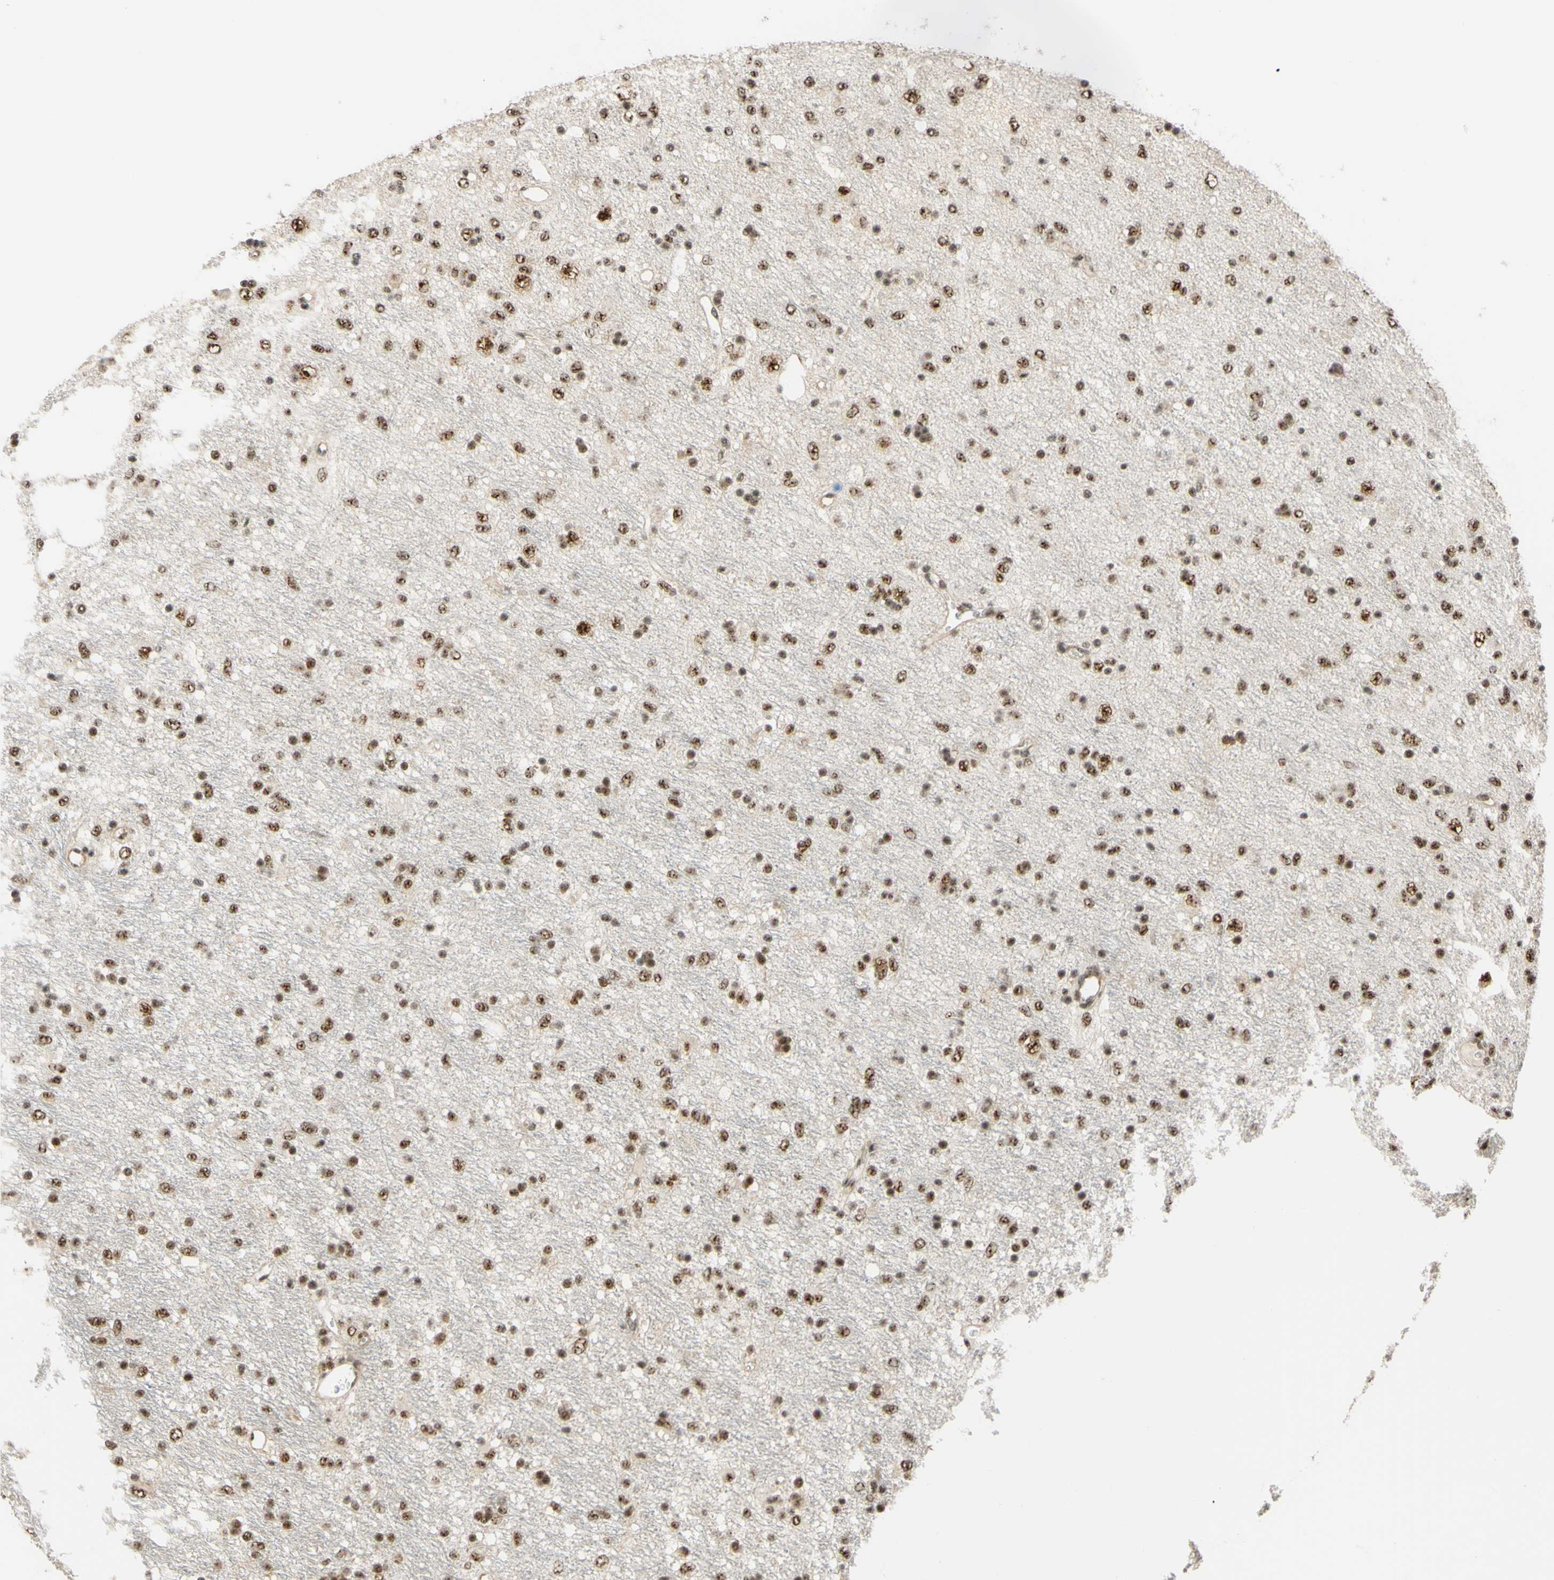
{"staining": {"intensity": "moderate", "quantity": ">75%", "location": "nuclear"}, "tissue": "glioma", "cell_type": "Tumor cells", "image_type": "cancer", "snomed": [{"axis": "morphology", "description": "Glioma, malignant, Low grade"}, {"axis": "topography", "description": "Brain"}], "caption": "DAB immunohistochemical staining of human glioma displays moderate nuclear protein expression in approximately >75% of tumor cells.", "gene": "SAP18", "patient": {"sex": "male", "age": 77}}